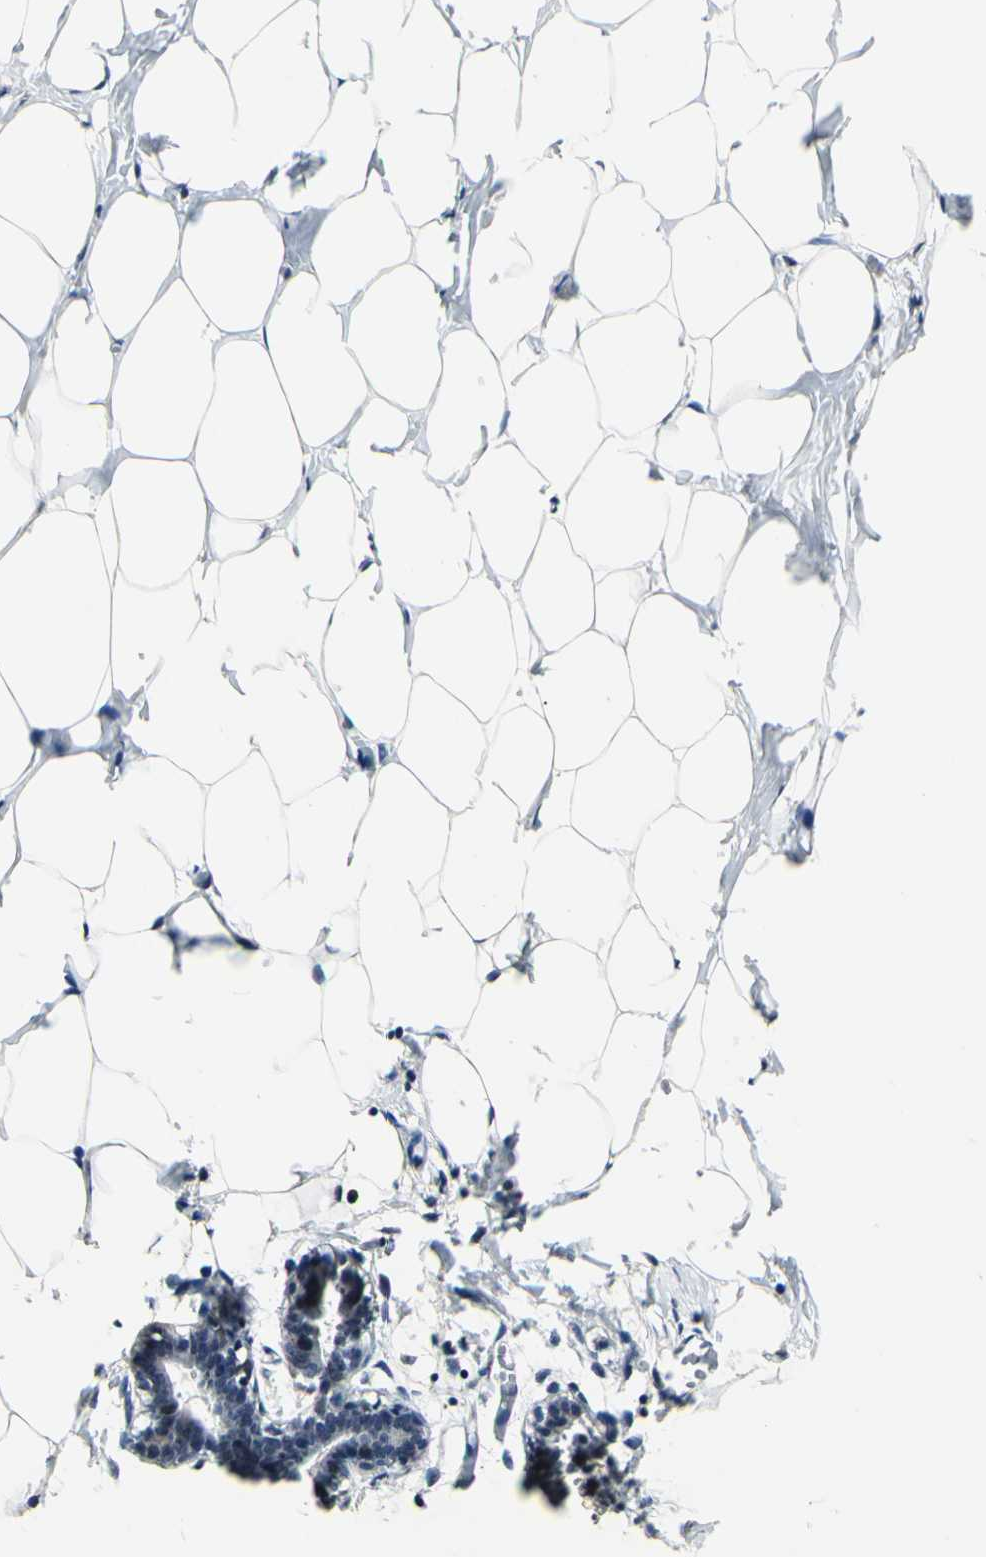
{"staining": {"intensity": "negative", "quantity": "none", "location": "none"}, "tissue": "breast", "cell_type": "Adipocytes", "image_type": "normal", "snomed": [{"axis": "morphology", "description": "Normal tissue, NOS"}, {"axis": "topography", "description": "Breast"}], "caption": "There is no significant expression in adipocytes of breast. The staining is performed using DAB brown chromogen with nuclei counter-stained in using hematoxylin.", "gene": "PSMD10", "patient": {"sex": "female", "age": 27}}